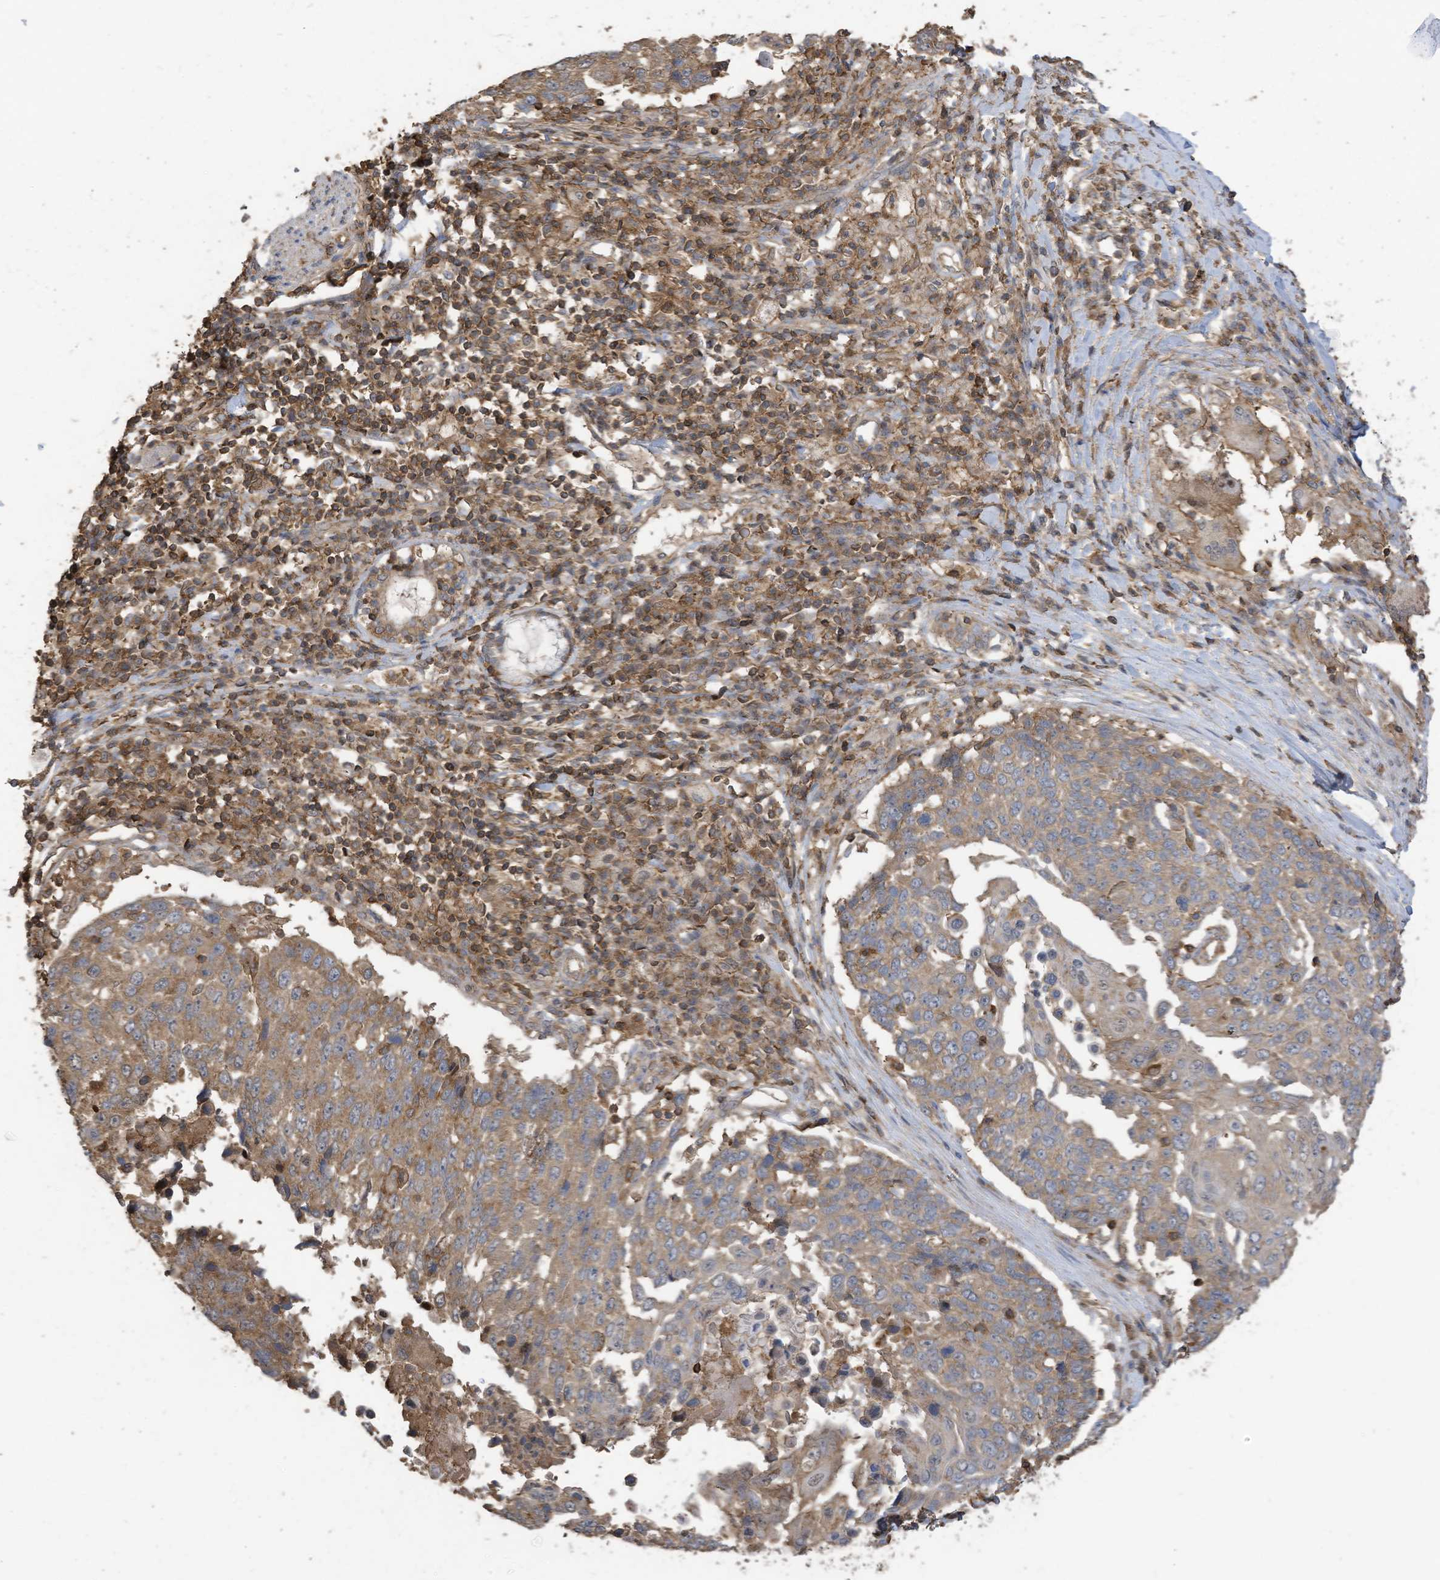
{"staining": {"intensity": "moderate", "quantity": ">75%", "location": "cytoplasmic/membranous"}, "tissue": "lung cancer", "cell_type": "Tumor cells", "image_type": "cancer", "snomed": [{"axis": "morphology", "description": "Squamous cell carcinoma, NOS"}, {"axis": "topography", "description": "Lung"}], "caption": "Immunohistochemistry (DAB) staining of human lung cancer (squamous cell carcinoma) reveals moderate cytoplasmic/membranous protein expression in approximately >75% of tumor cells.", "gene": "COX10", "patient": {"sex": "male", "age": 66}}